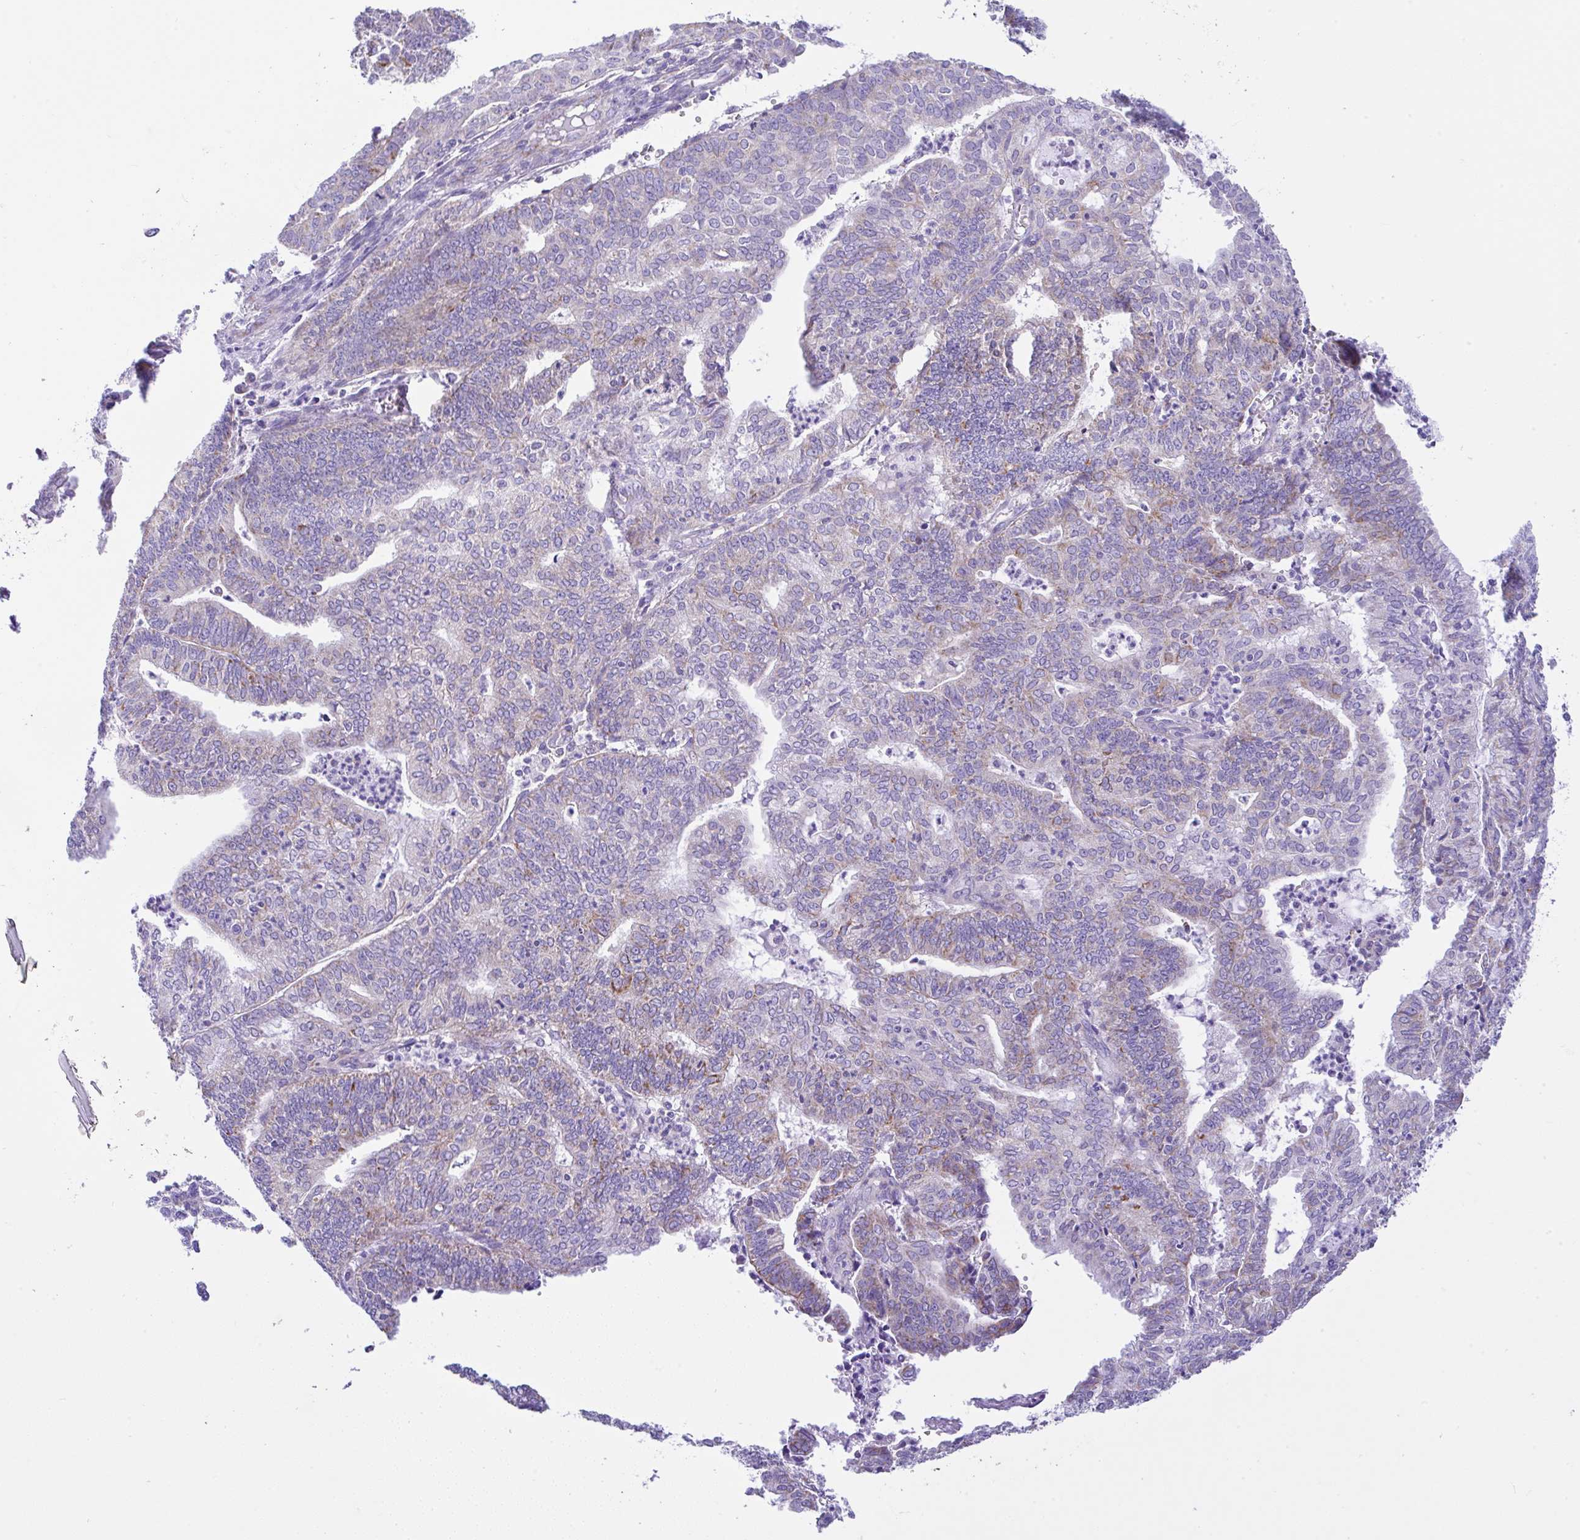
{"staining": {"intensity": "moderate", "quantity": "<25%", "location": "cytoplasmic/membranous"}, "tissue": "endometrial cancer", "cell_type": "Tumor cells", "image_type": "cancer", "snomed": [{"axis": "morphology", "description": "Adenocarcinoma, NOS"}, {"axis": "topography", "description": "Endometrium"}], "caption": "Immunohistochemistry photomicrograph of neoplastic tissue: human endometrial adenocarcinoma stained using immunohistochemistry (IHC) reveals low levels of moderate protein expression localized specifically in the cytoplasmic/membranous of tumor cells, appearing as a cytoplasmic/membranous brown color.", "gene": "SLC13A1", "patient": {"sex": "female", "age": 61}}